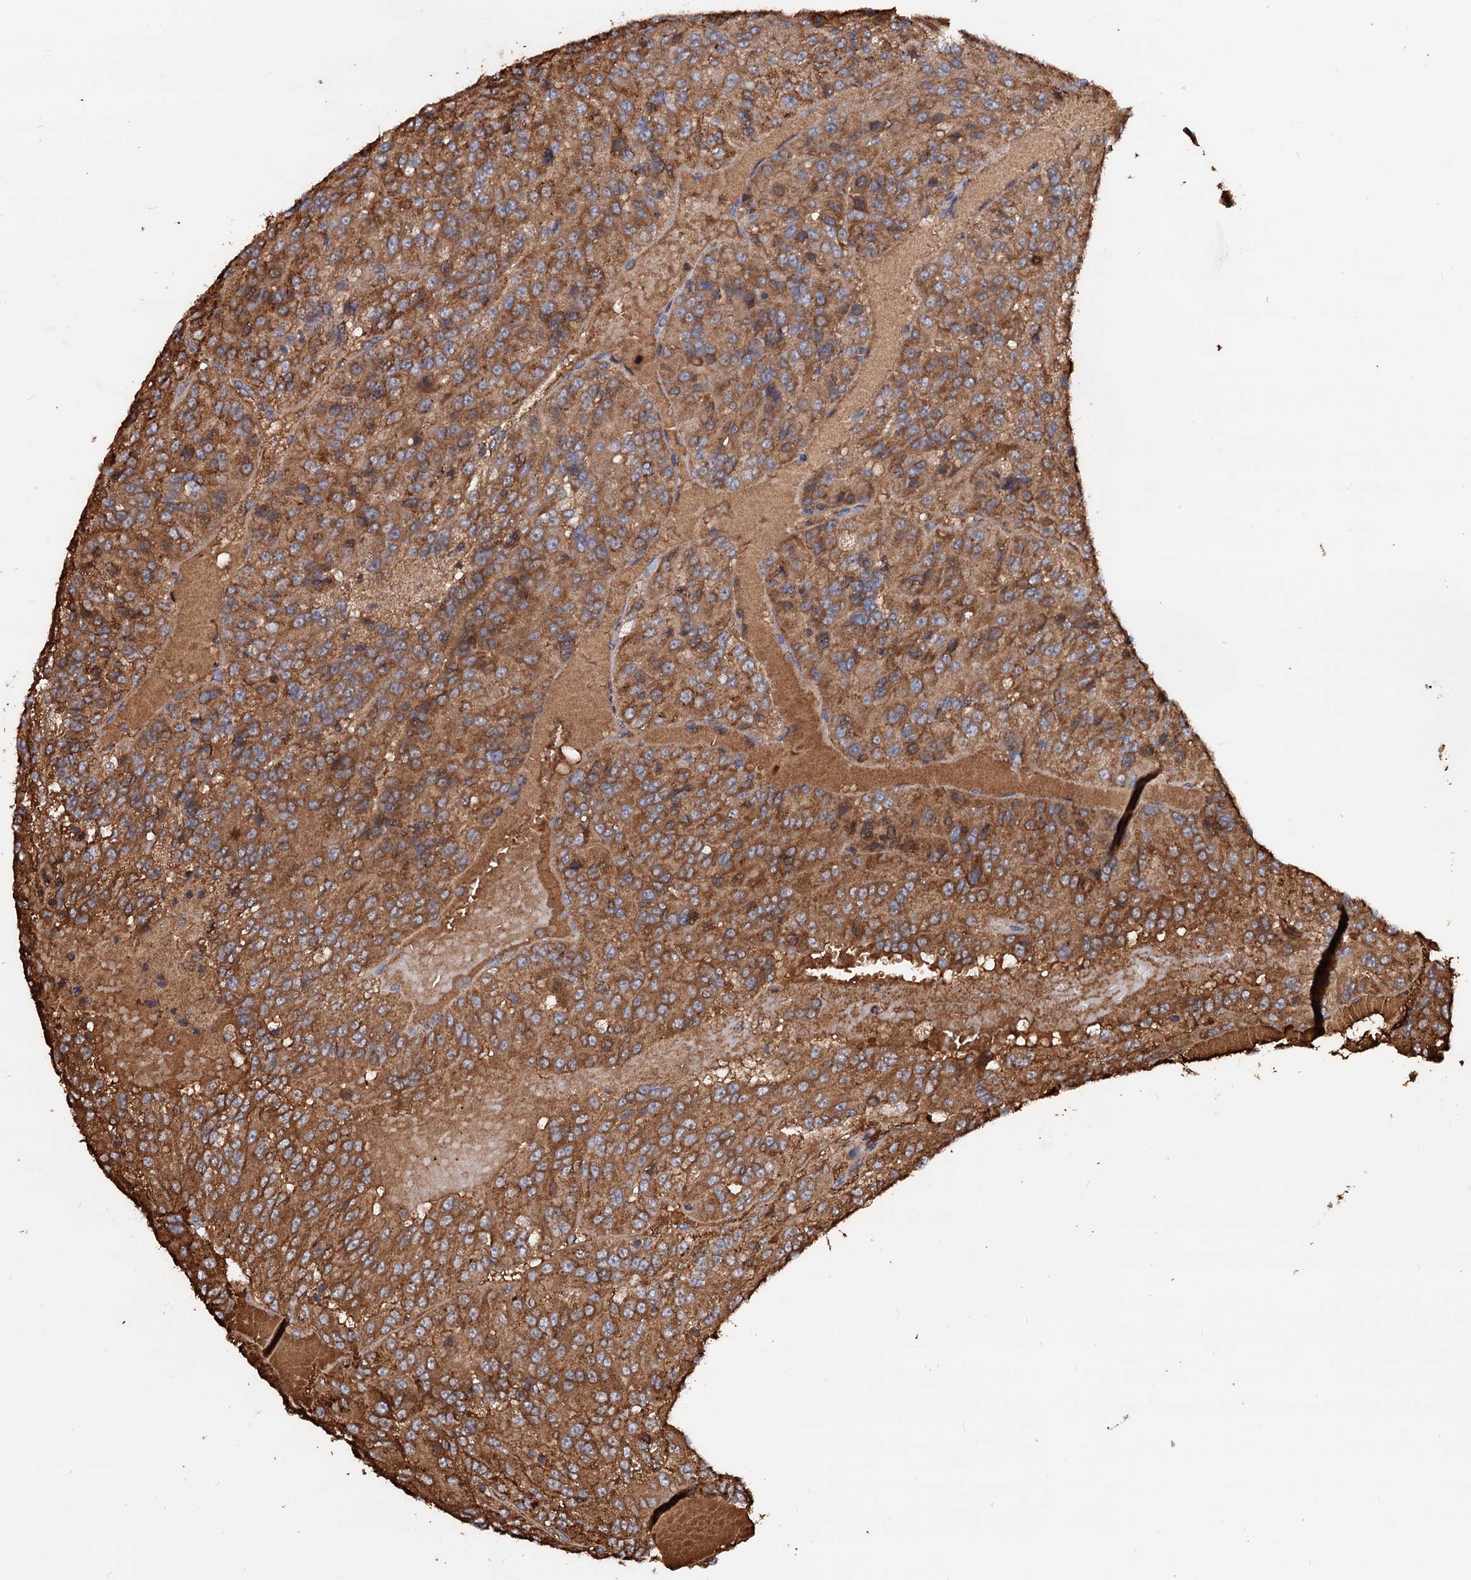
{"staining": {"intensity": "moderate", "quantity": ">75%", "location": "cytoplasmic/membranous"}, "tissue": "renal cancer", "cell_type": "Tumor cells", "image_type": "cancer", "snomed": [{"axis": "morphology", "description": "Adenocarcinoma, NOS"}, {"axis": "topography", "description": "Kidney"}], "caption": "Immunohistochemistry (IHC) (DAB (3,3'-diaminobenzidine)) staining of renal cancer reveals moderate cytoplasmic/membranous protein expression in about >75% of tumor cells. (brown staining indicates protein expression, while blue staining denotes nuclei).", "gene": "MRPL42", "patient": {"sex": "female", "age": 63}}